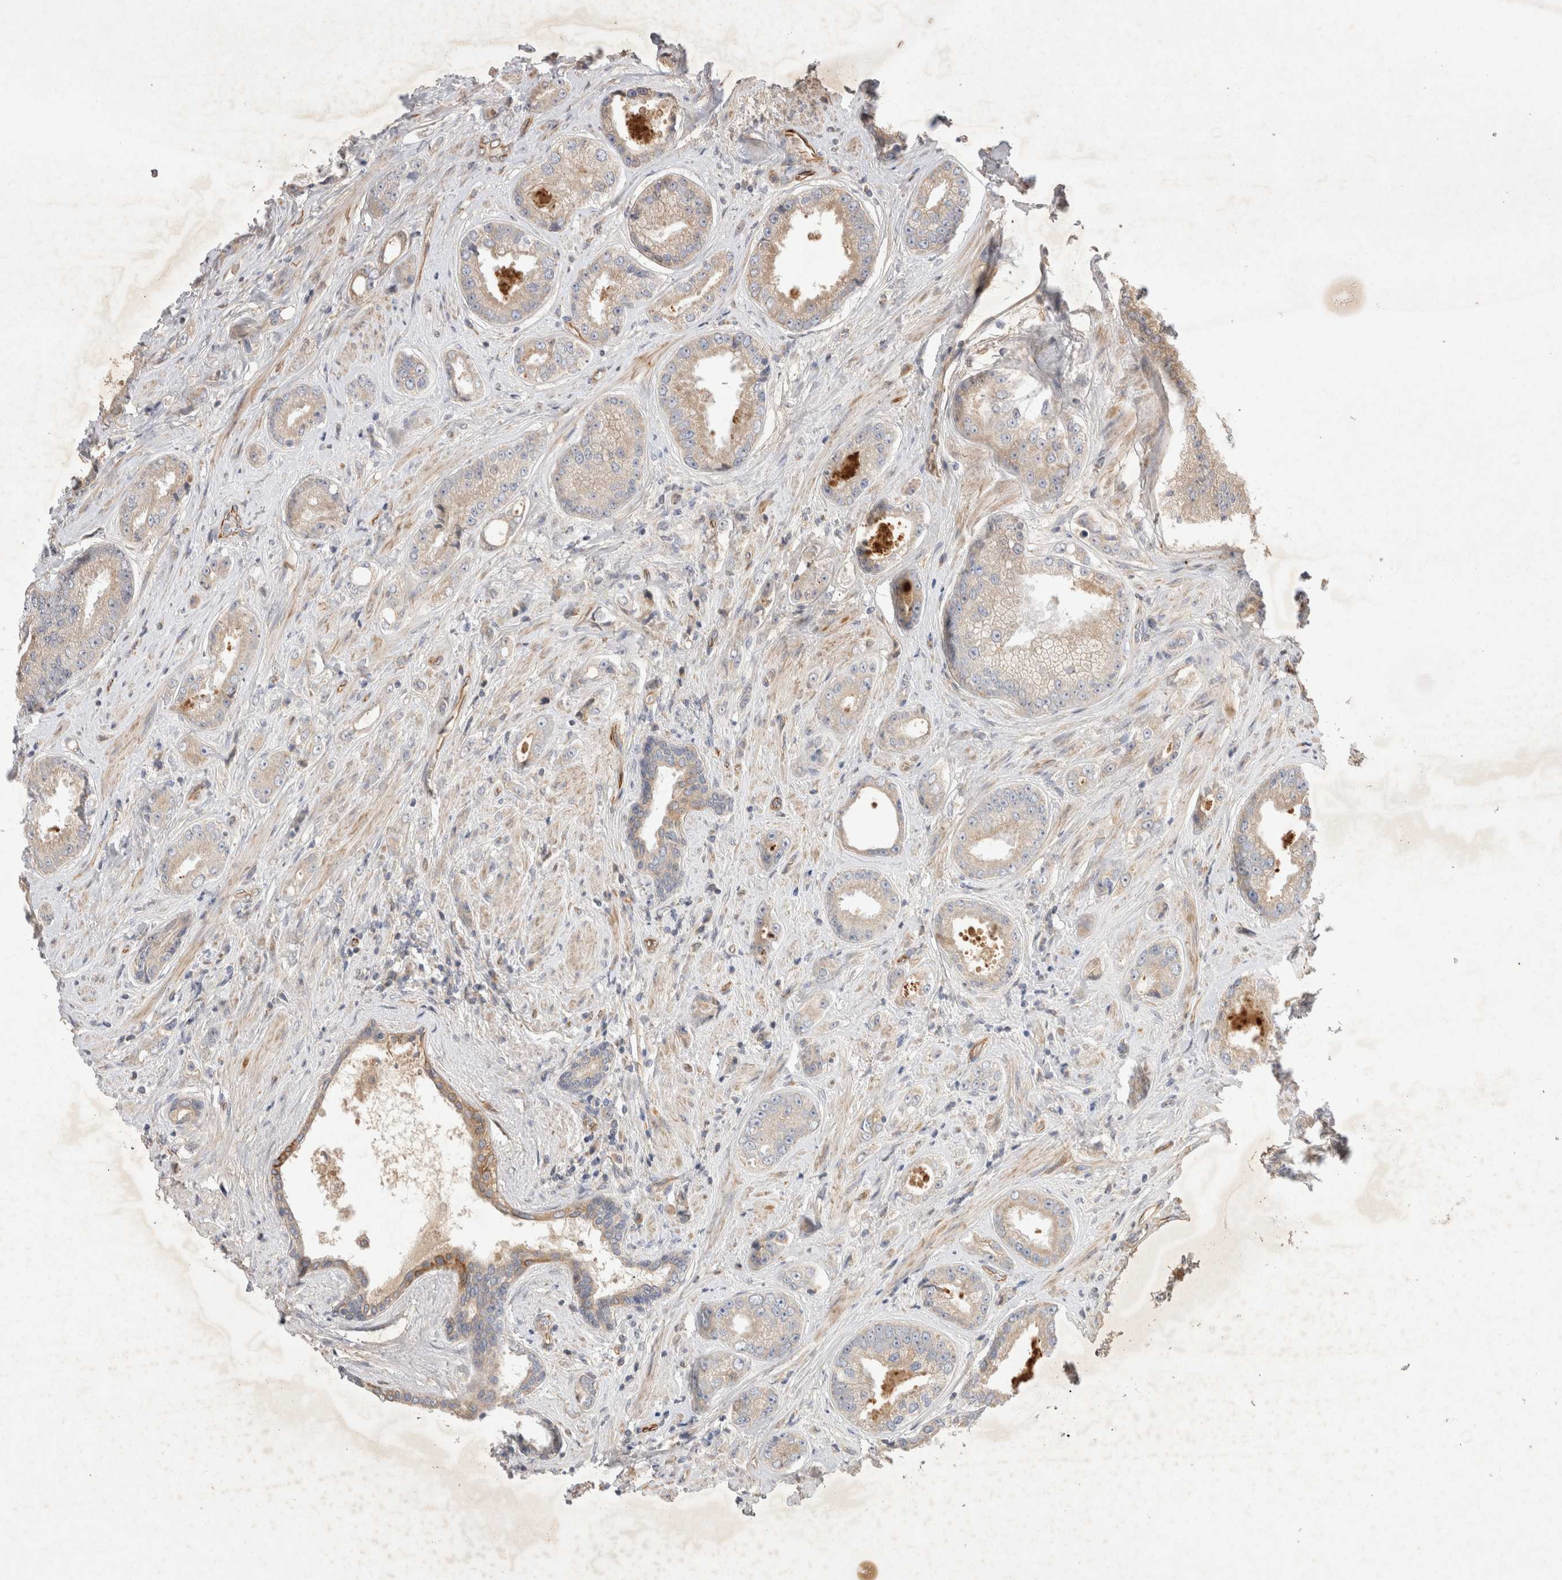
{"staining": {"intensity": "weak", "quantity": "25%-75%", "location": "cytoplasmic/membranous"}, "tissue": "prostate cancer", "cell_type": "Tumor cells", "image_type": "cancer", "snomed": [{"axis": "morphology", "description": "Adenocarcinoma, High grade"}, {"axis": "topography", "description": "Prostate"}], "caption": "Protein expression analysis of high-grade adenocarcinoma (prostate) displays weak cytoplasmic/membranous expression in about 25%-75% of tumor cells.", "gene": "NMU", "patient": {"sex": "male", "age": 61}}